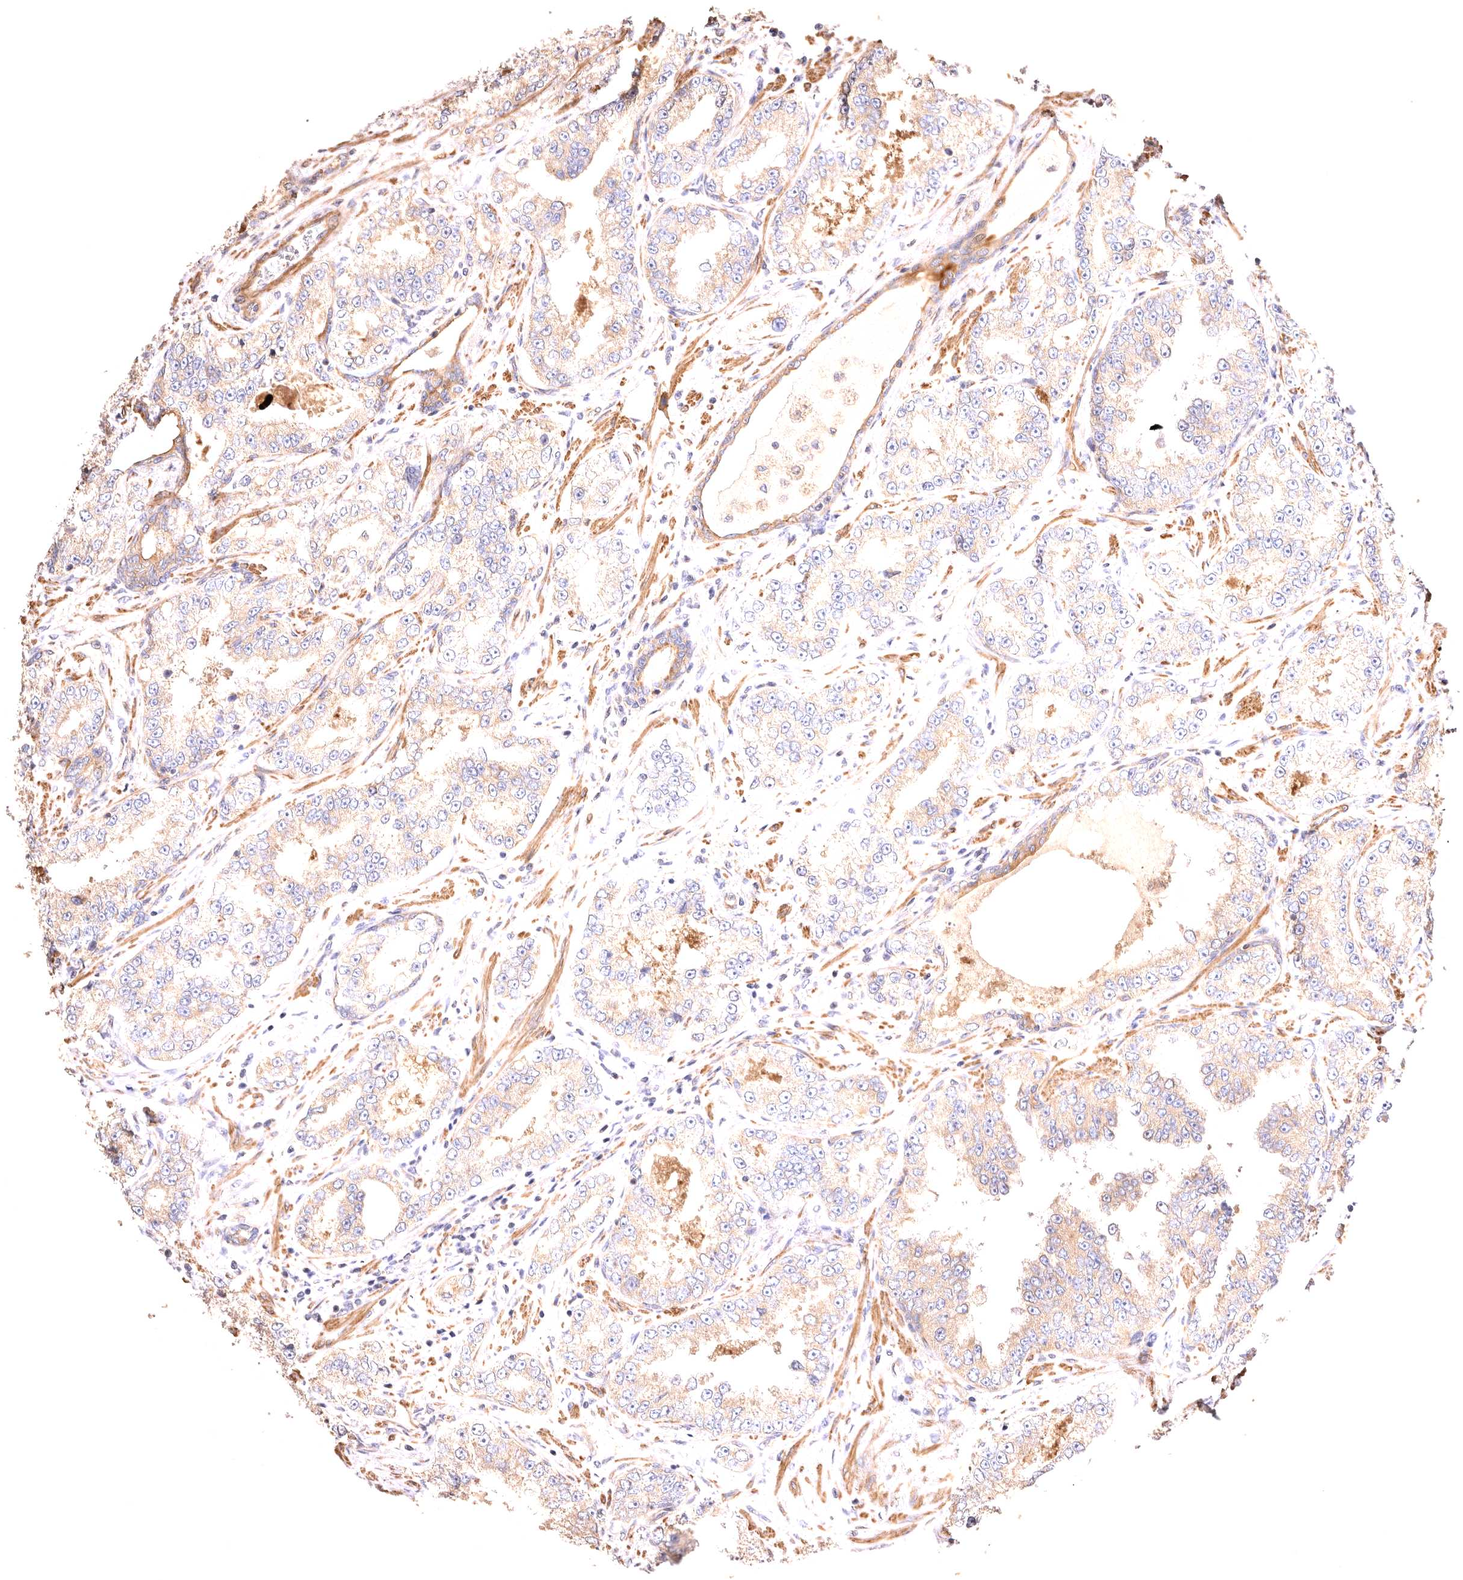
{"staining": {"intensity": "weak", "quantity": "25%-75%", "location": "cytoplasmic/membranous"}, "tissue": "prostate cancer", "cell_type": "Tumor cells", "image_type": "cancer", "snomed": [{"axis": "morphology", "description": "Normal tissue, NOS"}, {"axis": "morphology", "description": "Adenocarcinoma, High grade"}, {"axis": "topography", "description": "Prostate"}], "caption": "Prostate cancer stained for a protein (brown) demonstrates weak cytoplasmic/membranous positive positivity in about 25%-75% of tumor cells.", "gene": "VPS45", "patient": {"sex": "male", "age": 83}}